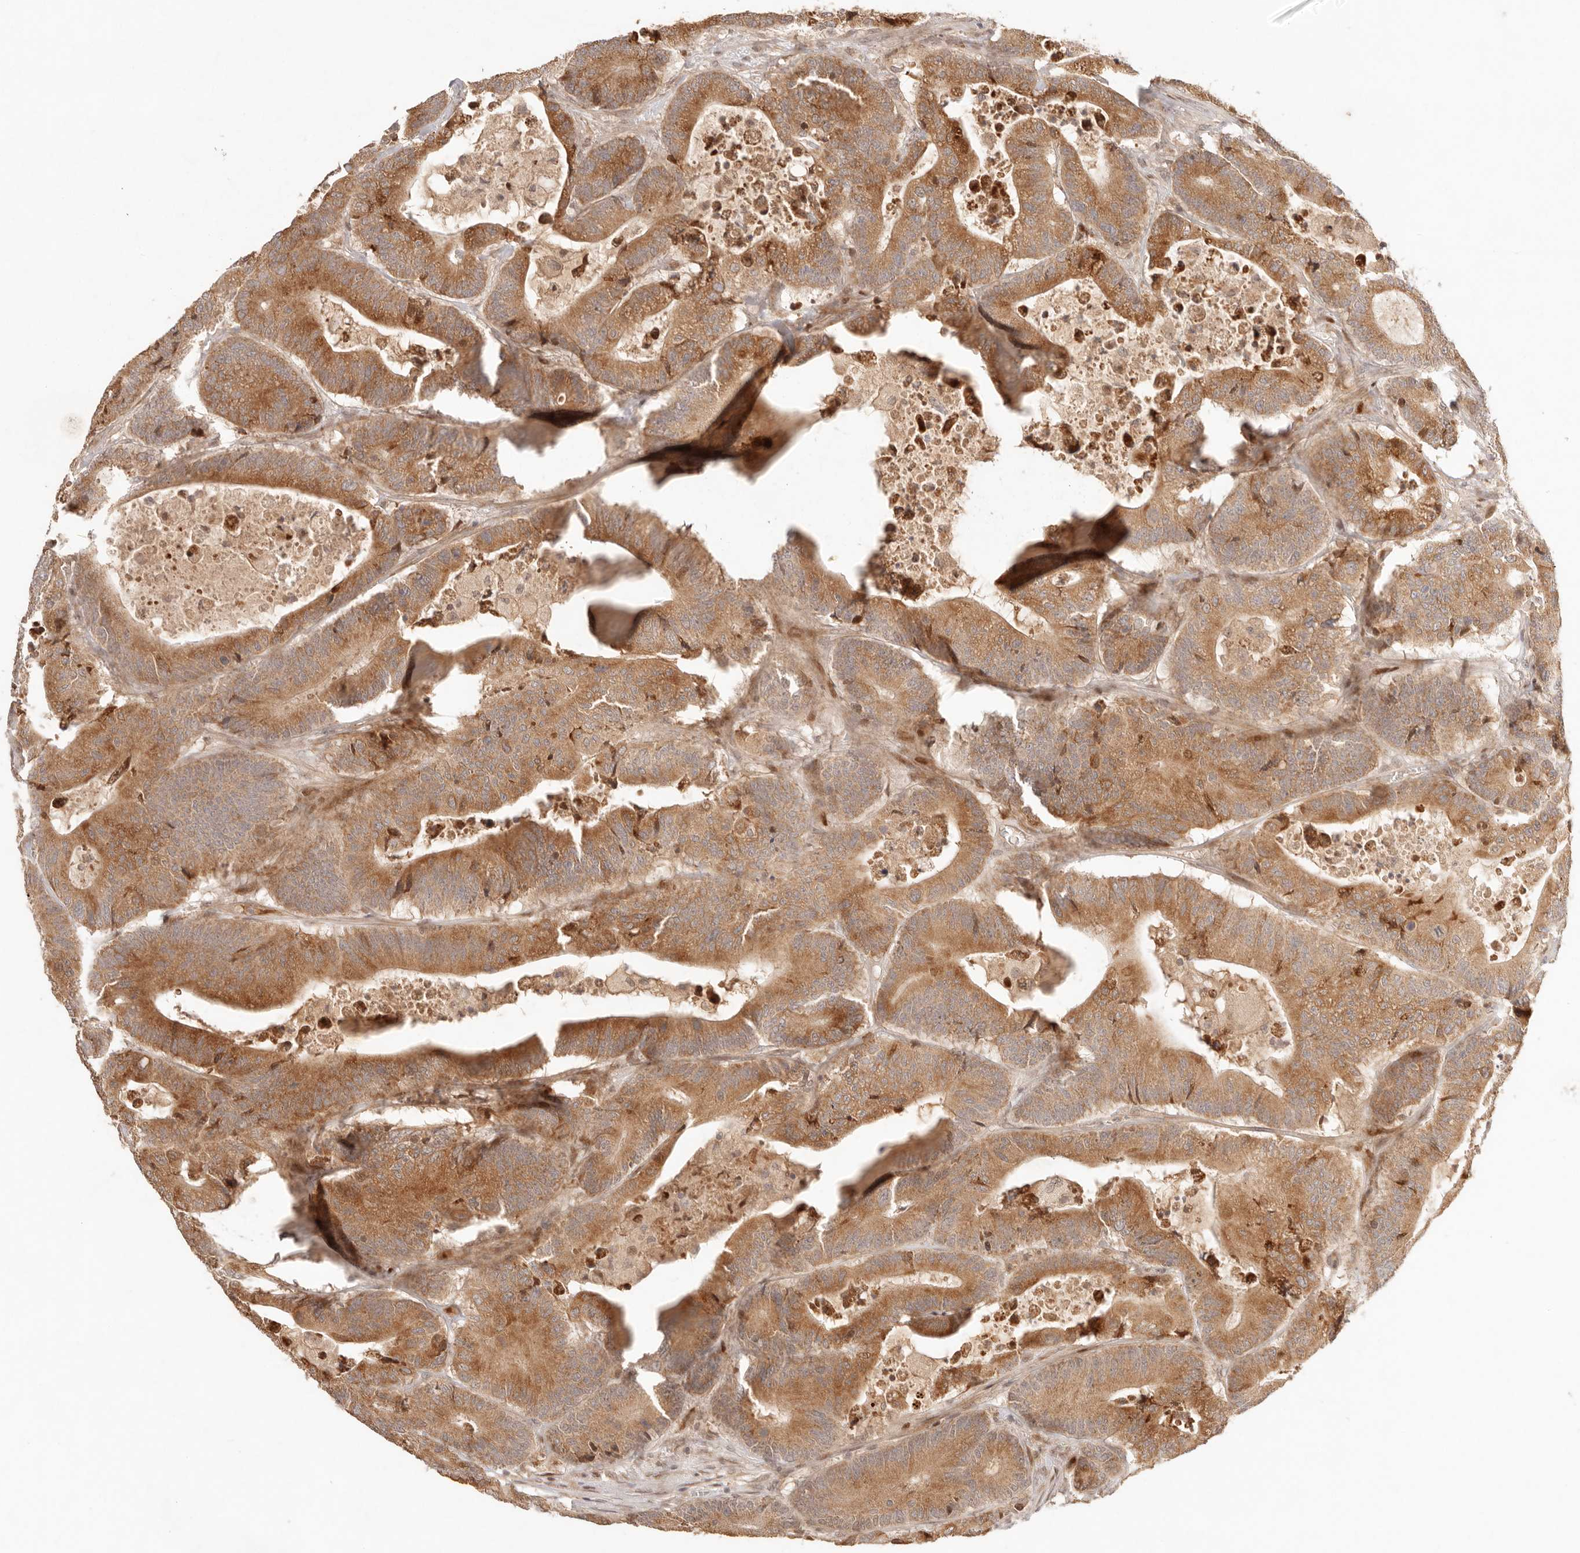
{"staining": {"intensity": "moderate", "quantity": ">75%", "location": "cytoplasmic/membranous"}, "tissue": "colorectal cancer", "cell_type": "Tumor cells", "image_type": "cancer", "snomed": [{"axis": "morphology", "description": "Adenocarcinoma, NOS"}, {"axis": "topography", "description": "Colon"}], "caption": "The histopathology image demonstrates a brown stain indicating the presence of a protein in the cytoplasmic/membranous of tumor cells in adenocarcinoma (colorectal).", "gene": "PHLDA3", "patient": {"sex": "female", "age": 84}}